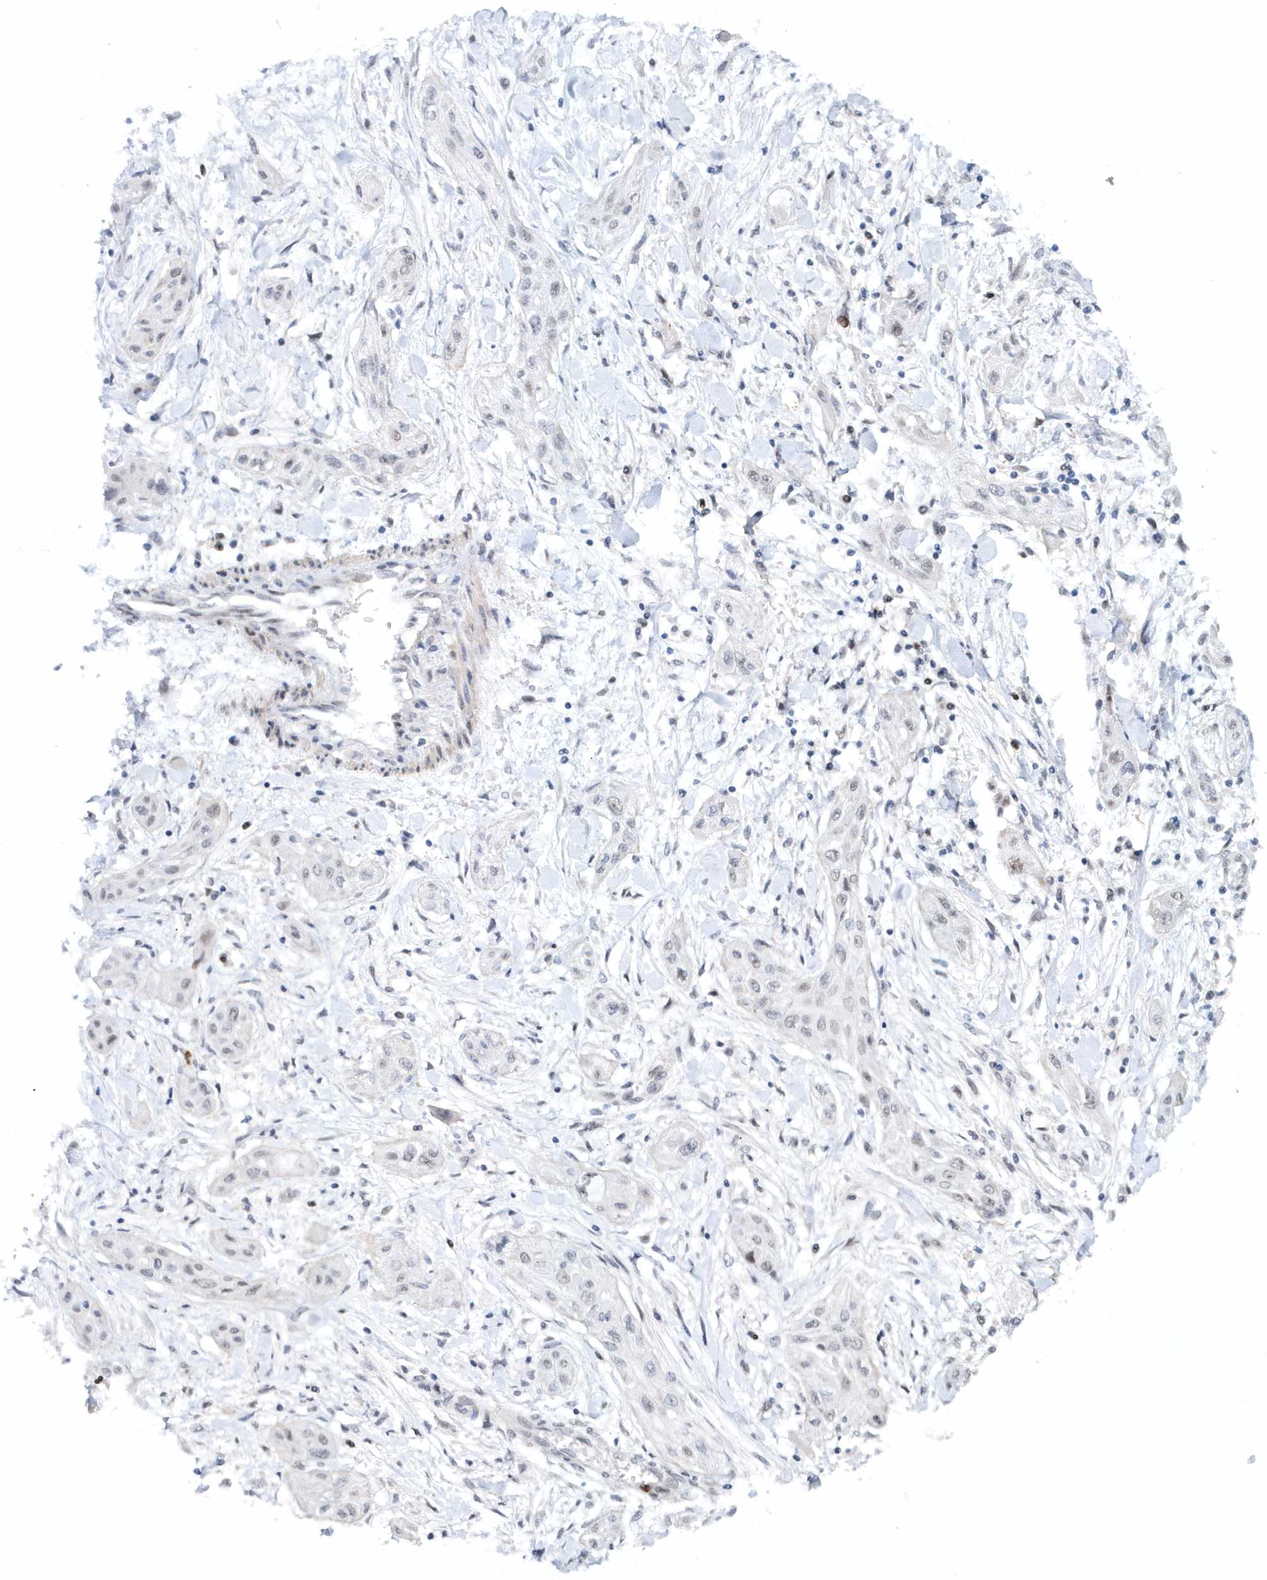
{"staining": {"intensity": "negative", "quantity": "none", "location": "none"}, "tissue": "lung cancer", "cell_type": "Tumor cells", "image_type": "cancer", "snomed": [{"axis": "morphology", "description": "Squamous cell carcinoma, NOS"}, {"axis": "topography", "description": "Lung"}], "caption": "The immunohistochemistry photomicrograph has no significant expression in tumor cells of squamous cell carcinoma (lung) tissue.", "gene": "ASCL4", "patient": {"sex": "female", "age": 47}}